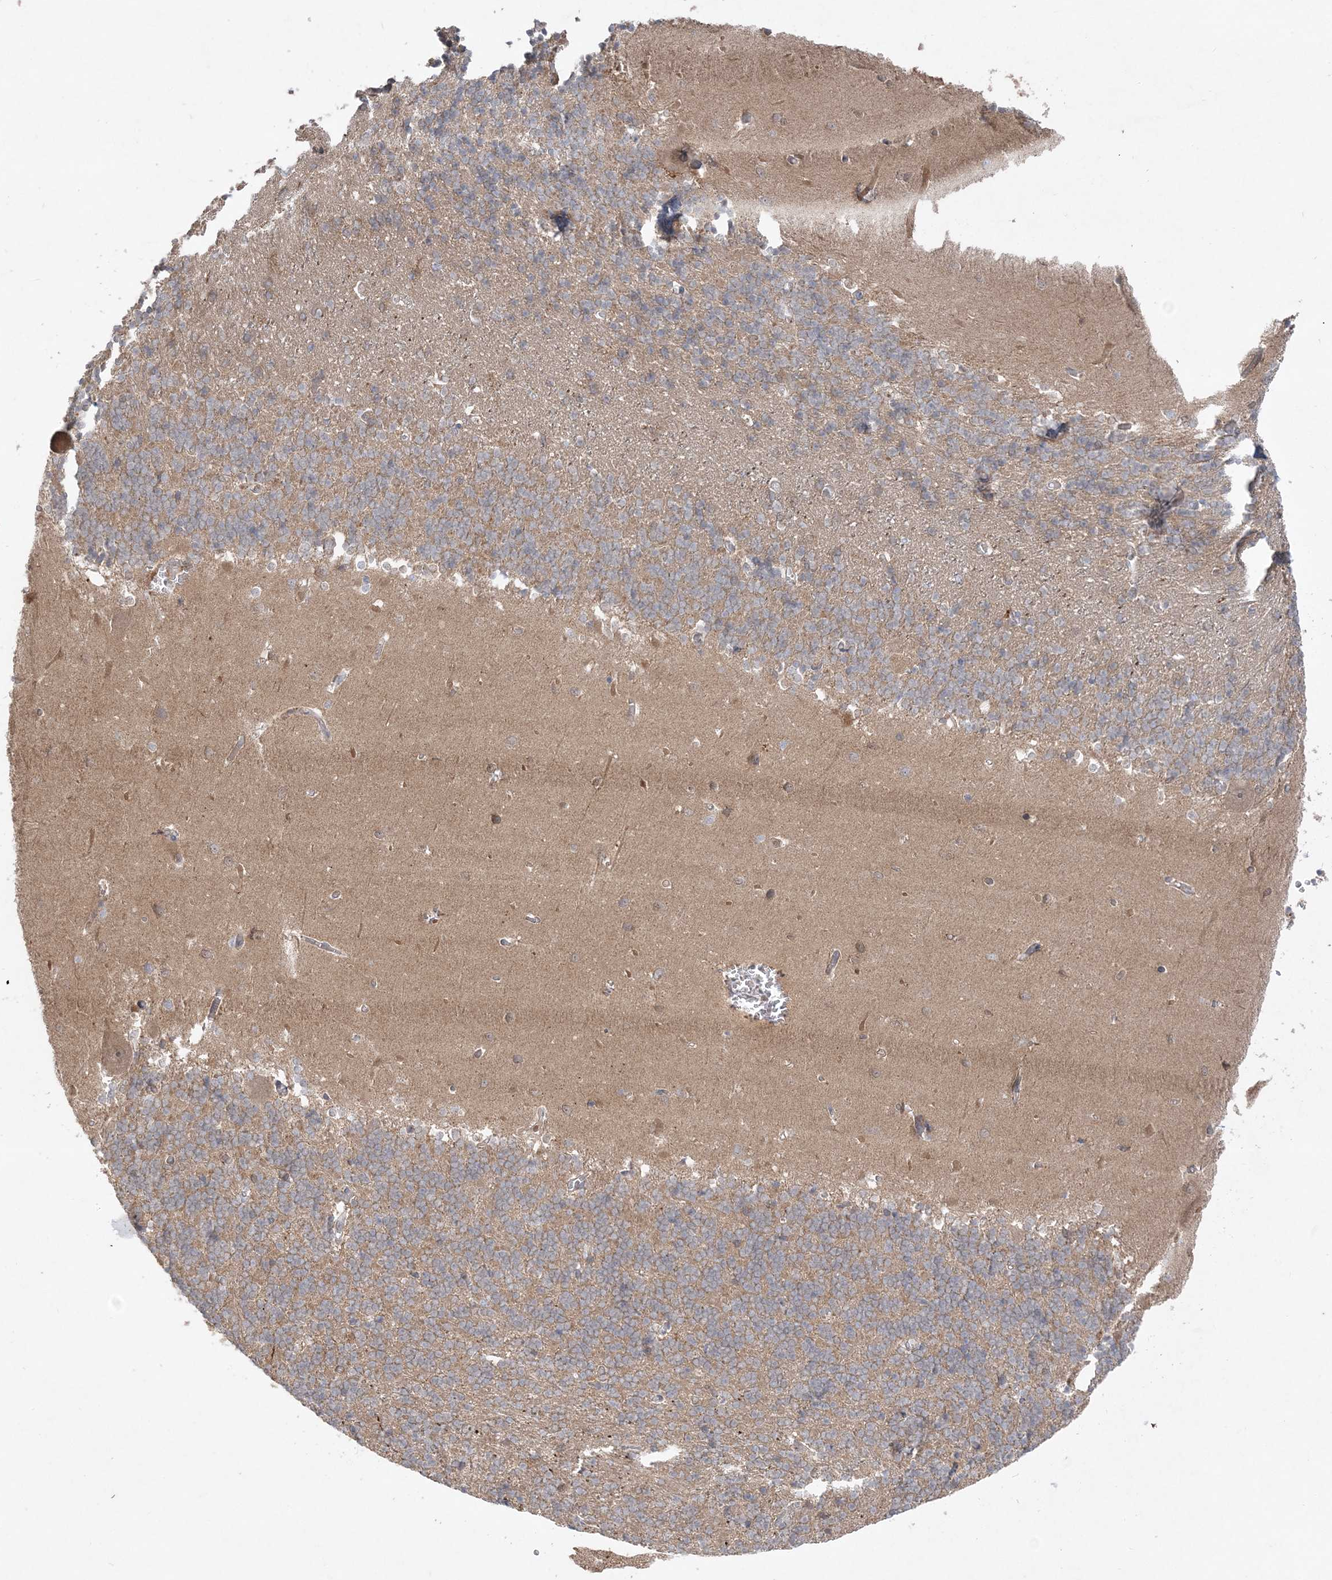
{"staining": {"intensity": "moderate", "quantity": ">75%", "location": "cytoplasmic/membranous"}, "tissue": "cerebellum", "cell_type": "Cells in granular layer", "image_type": "normal", "snomed": [{"axis": "morphology", "description": "Normal tissue, NOS"}, {"axis": "topography", "description": "Cerebellum"}], "caption": "Immunohistochemical staining of benign human cerebellum displays moderate cytoplasmic/membranous protein expression in approximately >75% of cells in granular layer. Using DAB (brown) and hematoxylin (blue) stains, captured at high magnification using brightfield microscopy.", "gene": "INPP1", "patient": {"sex": "male", "age": 37}}